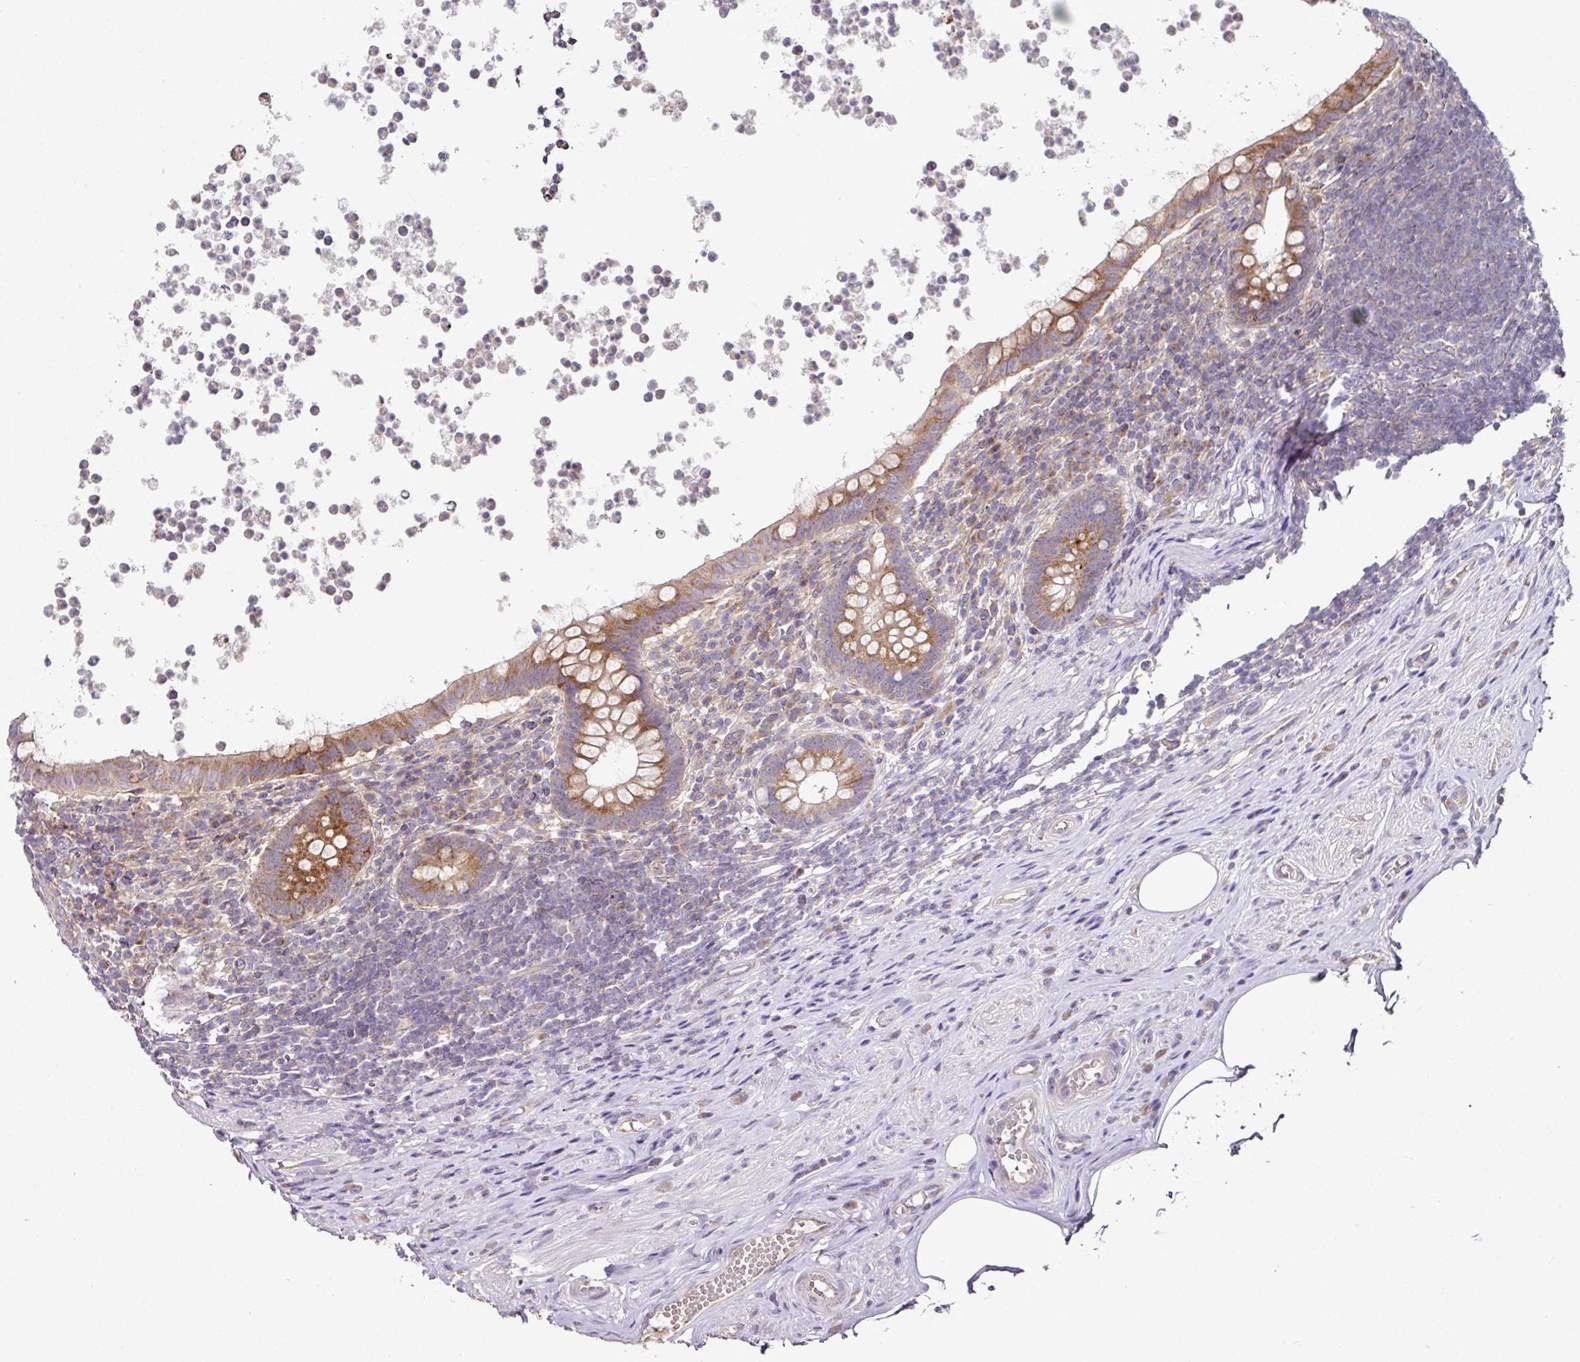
{"staining": {"intensity": "strong", "quantity": ">75%", "location": "cytoplasmic/membranous"}, "tissue": "appendix", "cell_type": "Glandular cells", "image_type": "normal", "snomed": [{"axis": "morphology", "description": "Normal tissue, NOS"}, {"axis": "topography", "description": "Appendix"}], "caption": "This micrograph shows immunohistochemistry (IHC) staining of benign human appendix, with high strong cytoplasmic/membranous expression in approximately >75% of glandular cells.", "gene": "SKIC2", "patient": {"sex": "female", "age": 56}}